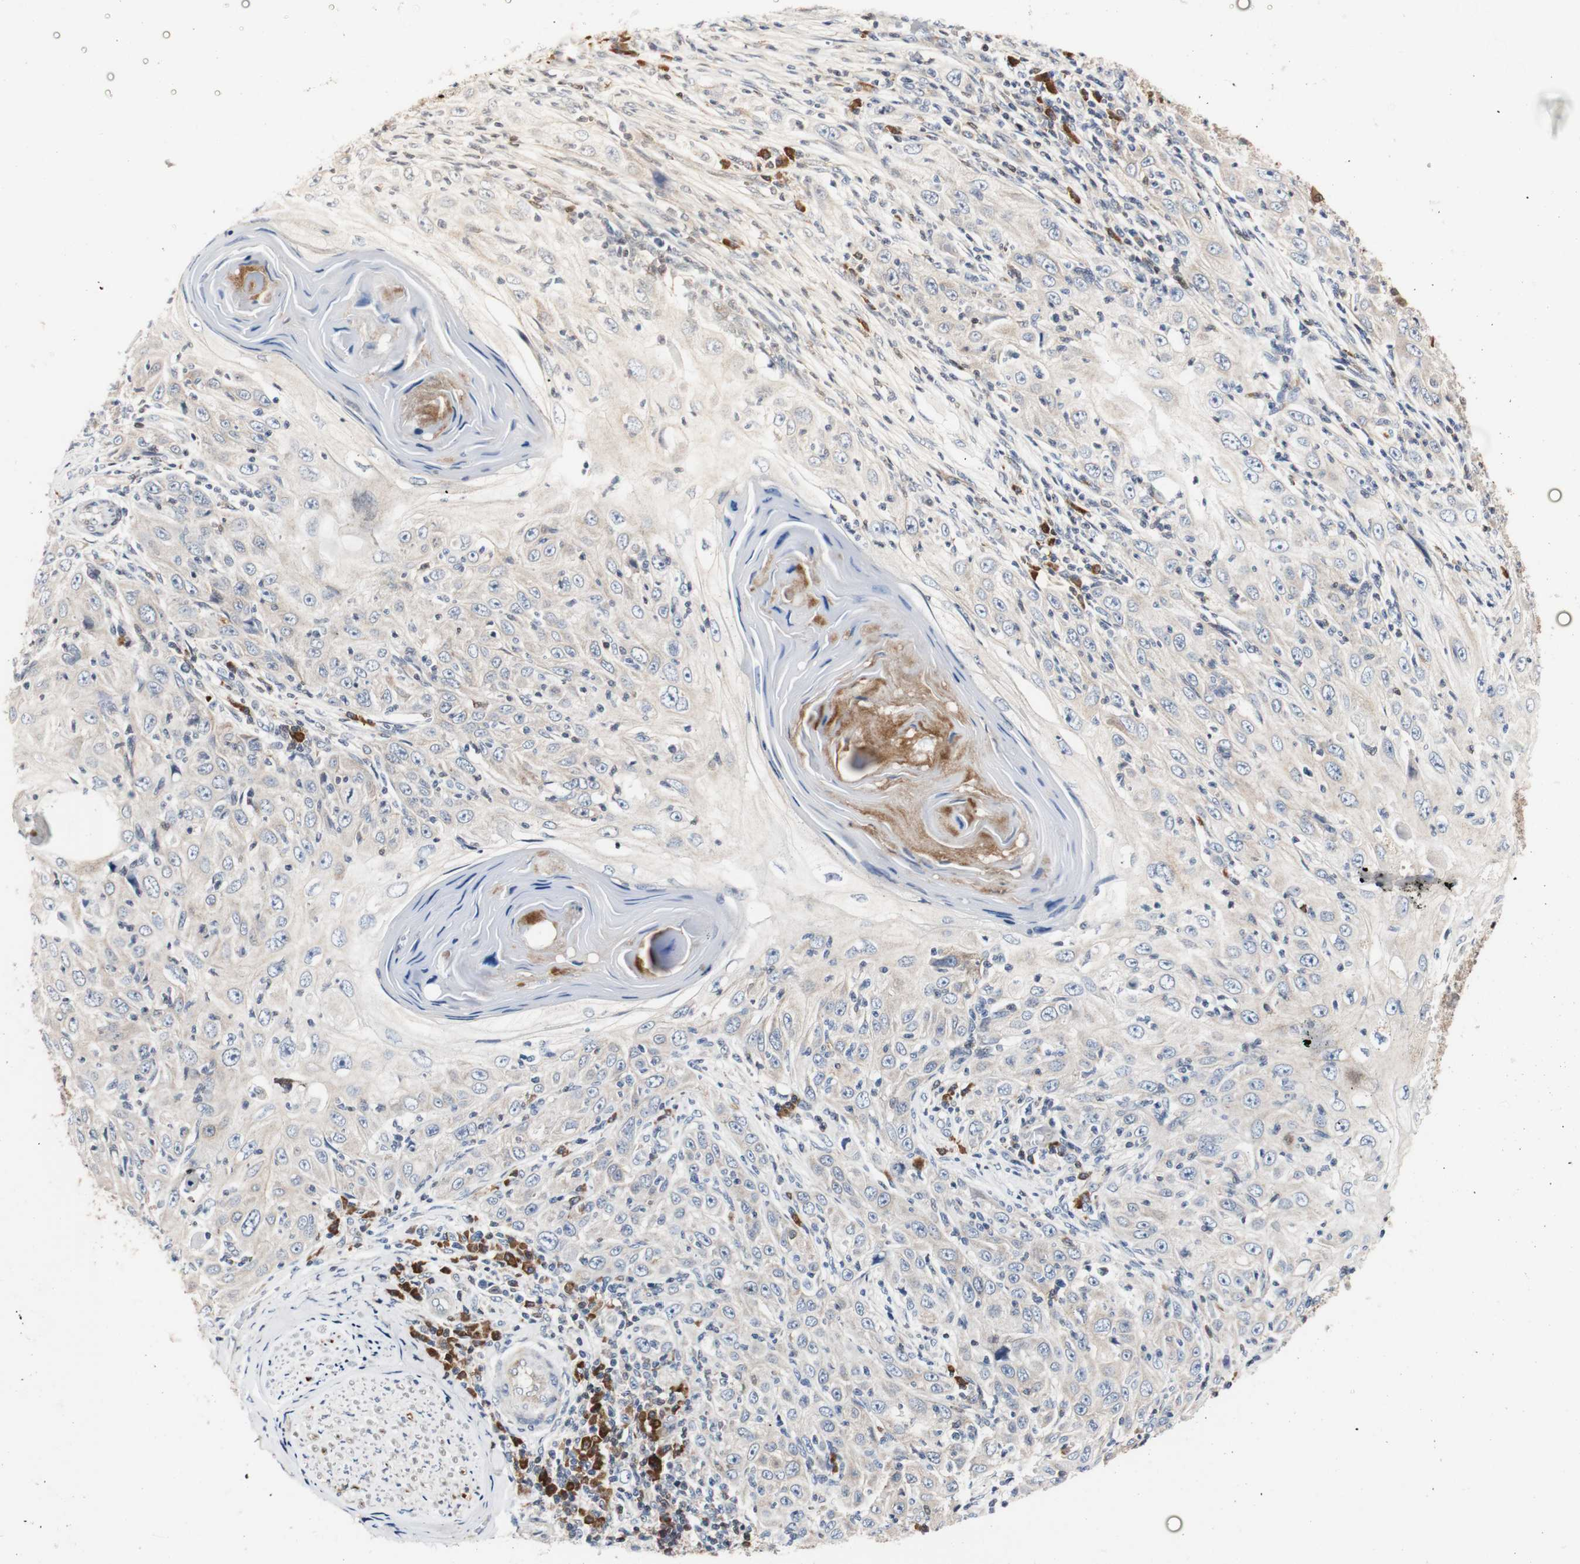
{"staining": {"intensity": "negative", "quantity": "none", "location": "none"}, "tissue": "skin cancer", "cell_type": "Tumor cells", "image_type": "cancer", "snomed": [{"axis": "morphology", "description": "Squamous cell carcinoma, NOS"}, {"axis": "topography", "description": "Skin"}], "caption": "DAB immunohistochemical staining of human squamous cell carcinoma (skin) demonstrates no significant positivity in tumor cells.", "gene": "PRDX2", "patient": {"sex": "female", "age": 88}}